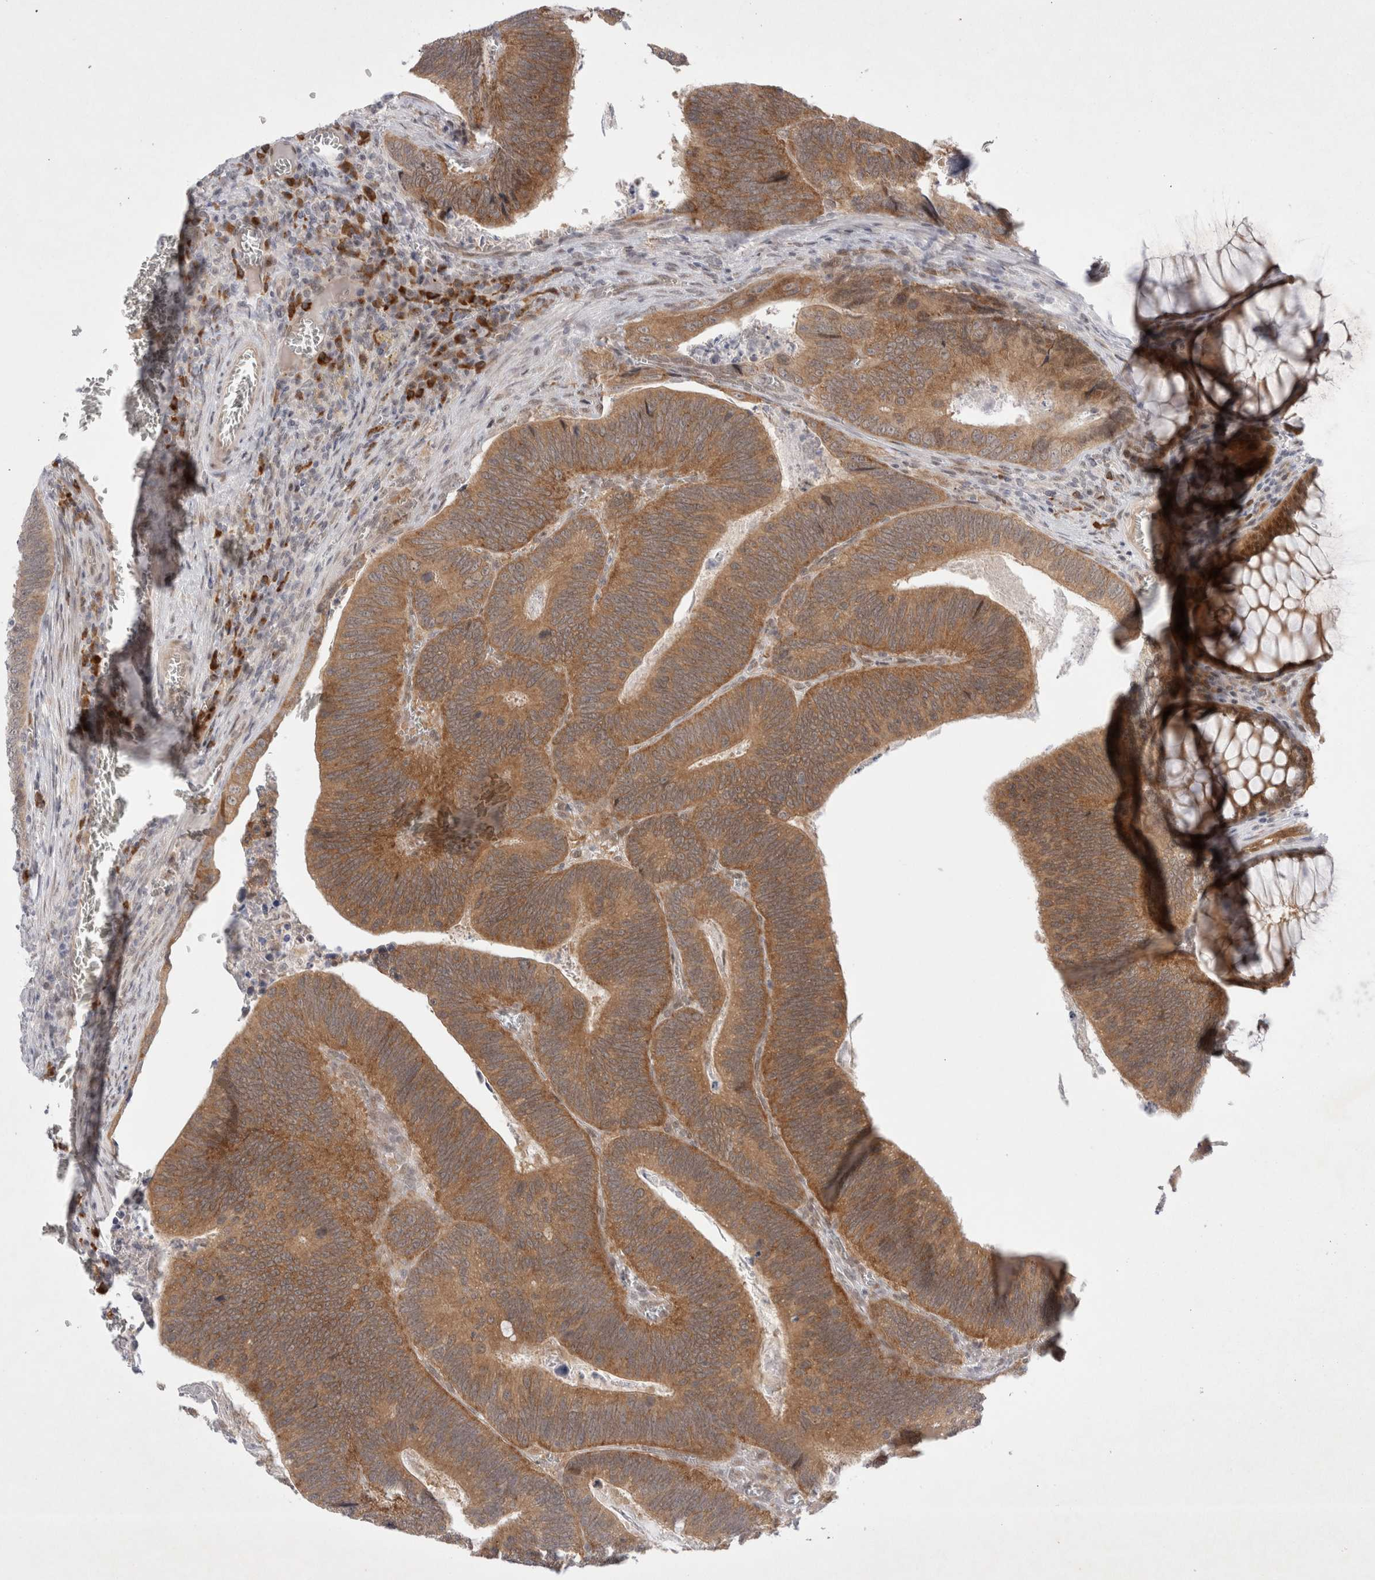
{"staining": {"intensity": "moderate", "quantity": ">75%", "location": "cytoplasmic/membranous"}, "tissue": "colorectal cancer", "cell_type": "Tumor cells", "image_type": "cancer", "snomed": [{"axis": "morphology", "description": "Inflammation, NOS"}, {"axis": "morphology", "description": "Adenocarcinoma, NOS"}, {"axis": "topography", "description": "Colon"}], "caption": "This micrograph reveals immunohistochemistry staining of human adenocarcinoma (colorectal), with medium moderate cytoplasmic/membranous staining in about >75% of tumor cells.", "gene": "WIPF2", "patient": {"sex": "male", "age": 72}}